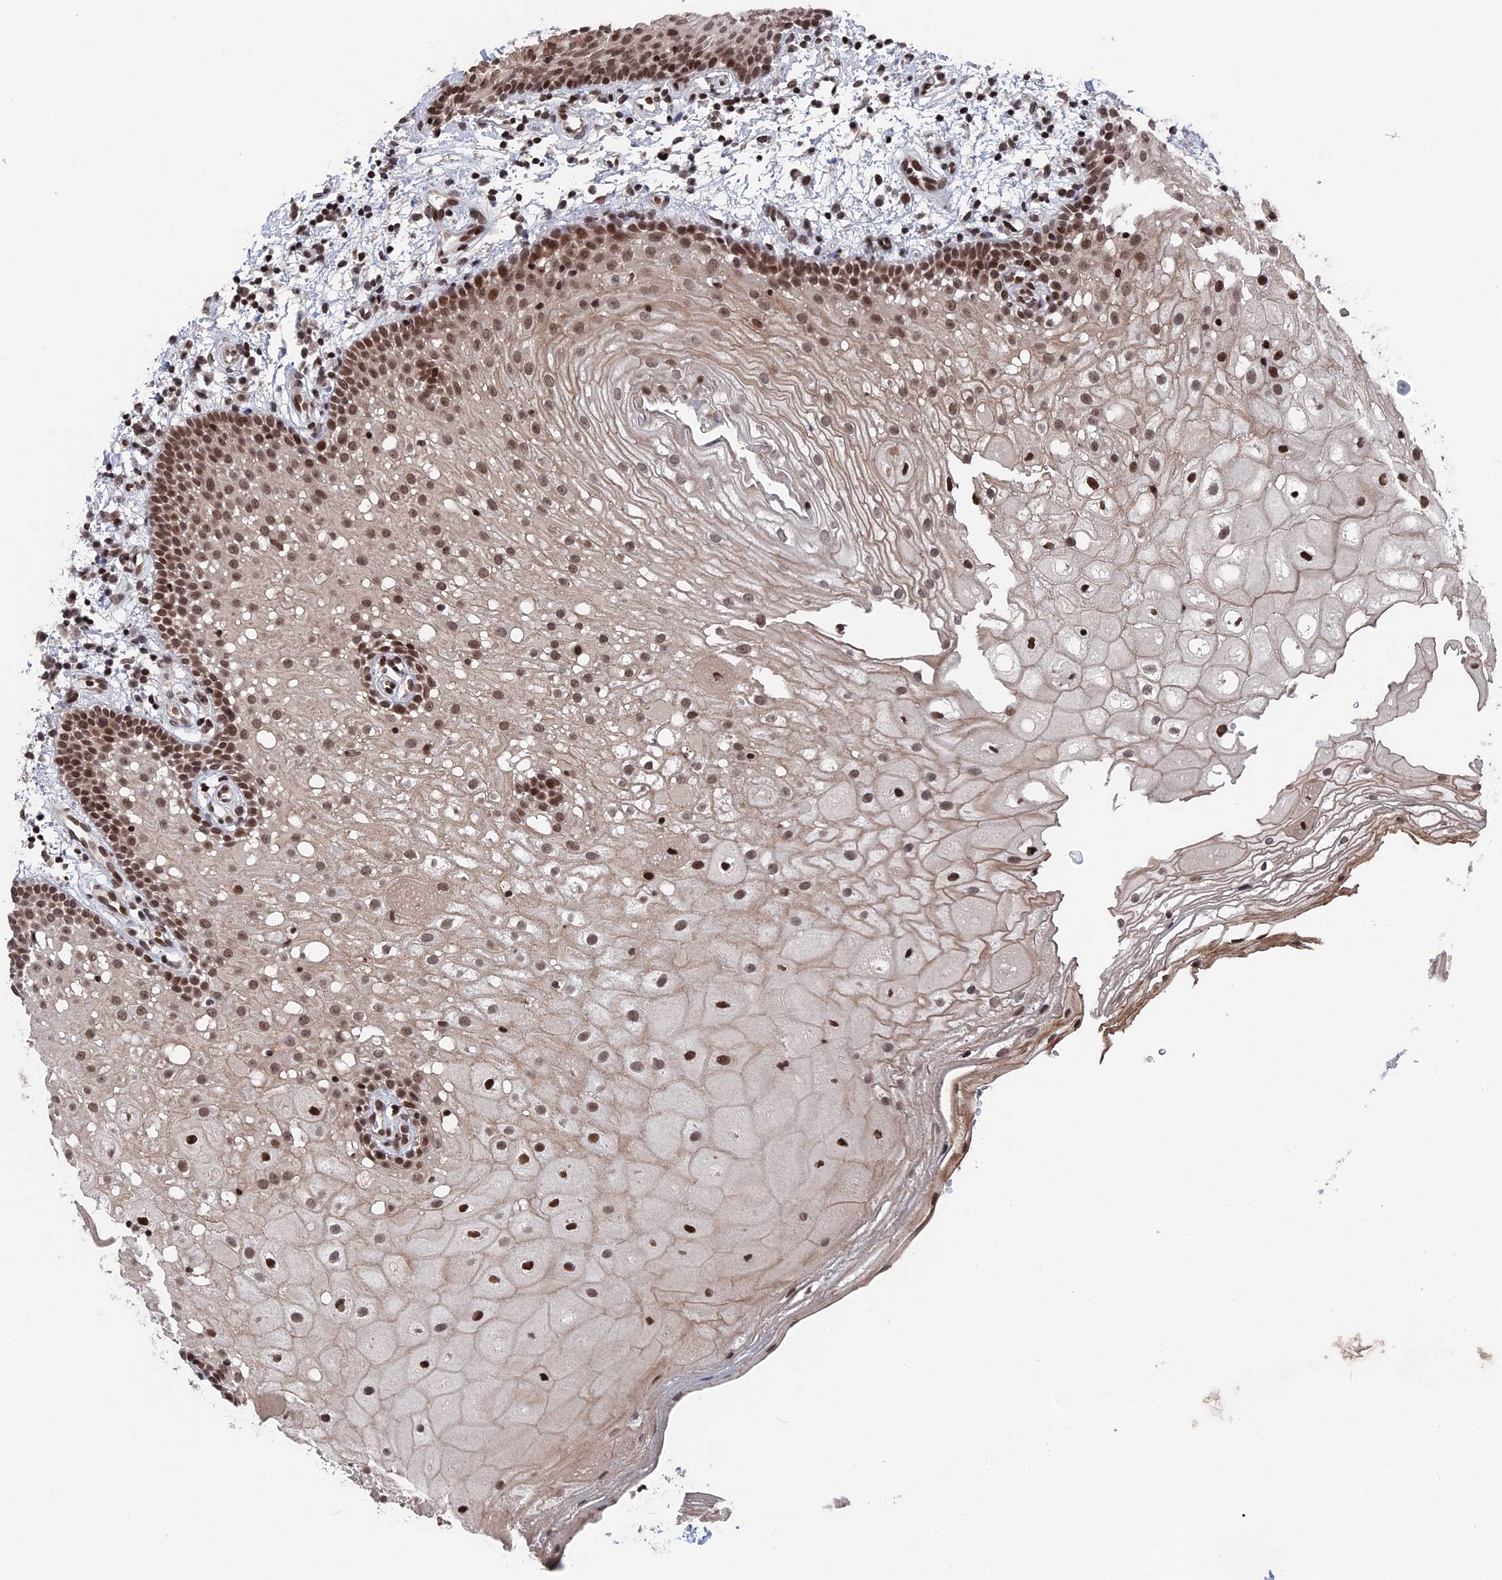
{"staining": {"intensity": "moderate", "quantity": ">75%", "location": "cytoplasmic/membranous,nuclear"}, "tissue": "oral mucosa", "cell_type": "Squamous epithelial cells", "image_type": "normal", "snomed": [{"axis": "morphology", "description": "Normal tissue, NOS"}, {"axis": "topography", "description": "Oral tissue"}], "caption": "IHC of unremarkable oral mucosa displays medium levels of moderate cytoplasmic/membranous,nuclear staining in approximately >75% of squamous epithelial cells.", "gene": "NR2C2AP", "patient": {"sex": "male", "age": 74}}